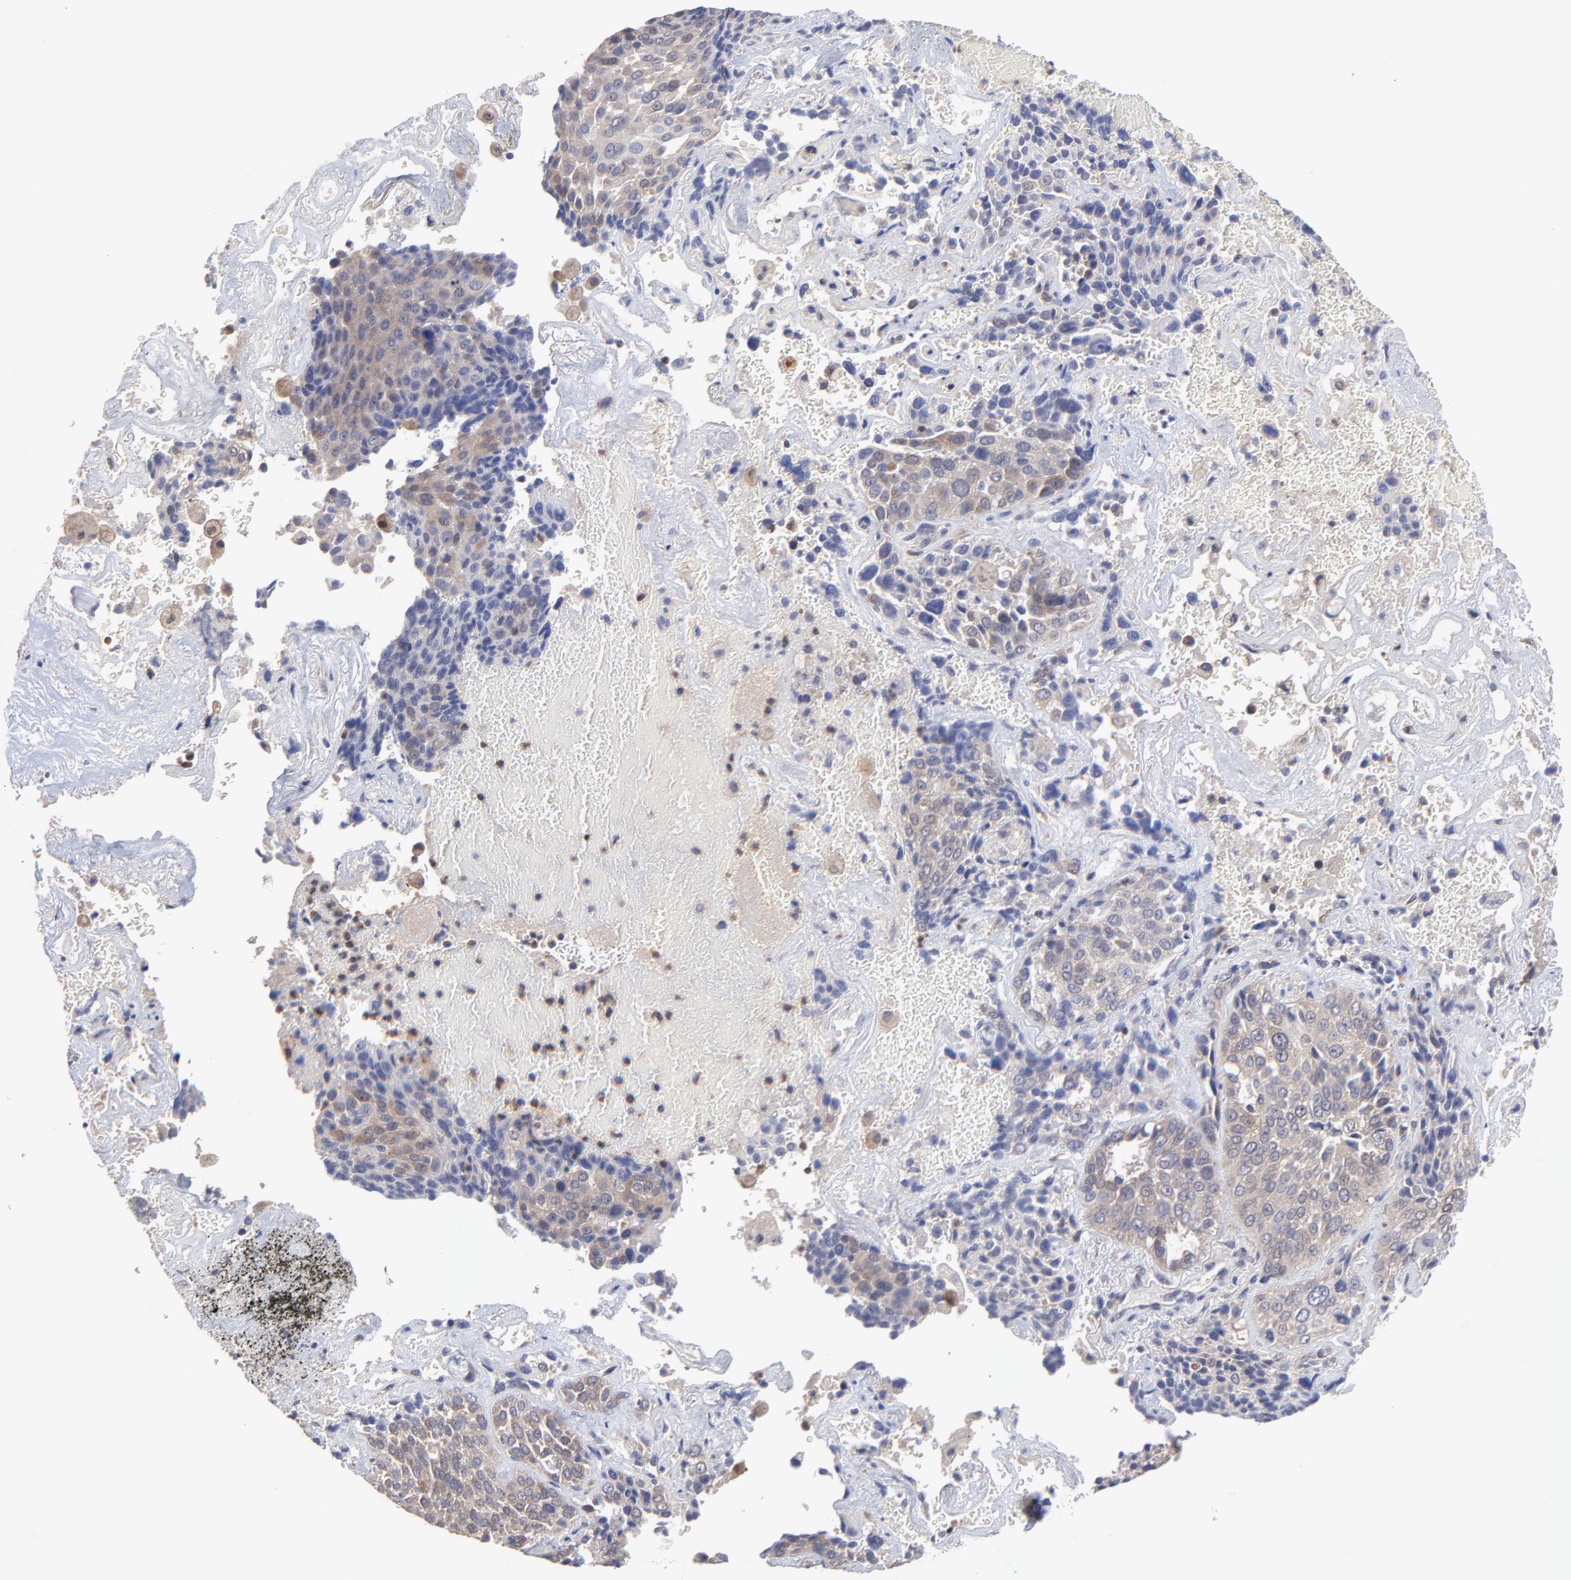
{"staining": {"intensity": "weak", "quantity": "25%-75%", "location": "cytoplasmic/membranous"}, "tissue": "lung cancer", "cell_type": "Tumor cells", "image_type": "cancer", "snomed": [{"axis": "morphology", "description": "Squamous cell carcinoma, NOS"}, {"axis": "topography", "description": "Lung"}], "caption": "The histopathology image displays staining of lung squamous cell carcinoma, revealing weak cytoplasmic/membranous protein expression (brown color) within tumor cells. The protein is stained brown, and the nuclei are stained in blue (DAB IHC with brightfield microscopy, high magnification).", "gene": "PCMT1", "patient": {"sex": "male", "age": 54}}